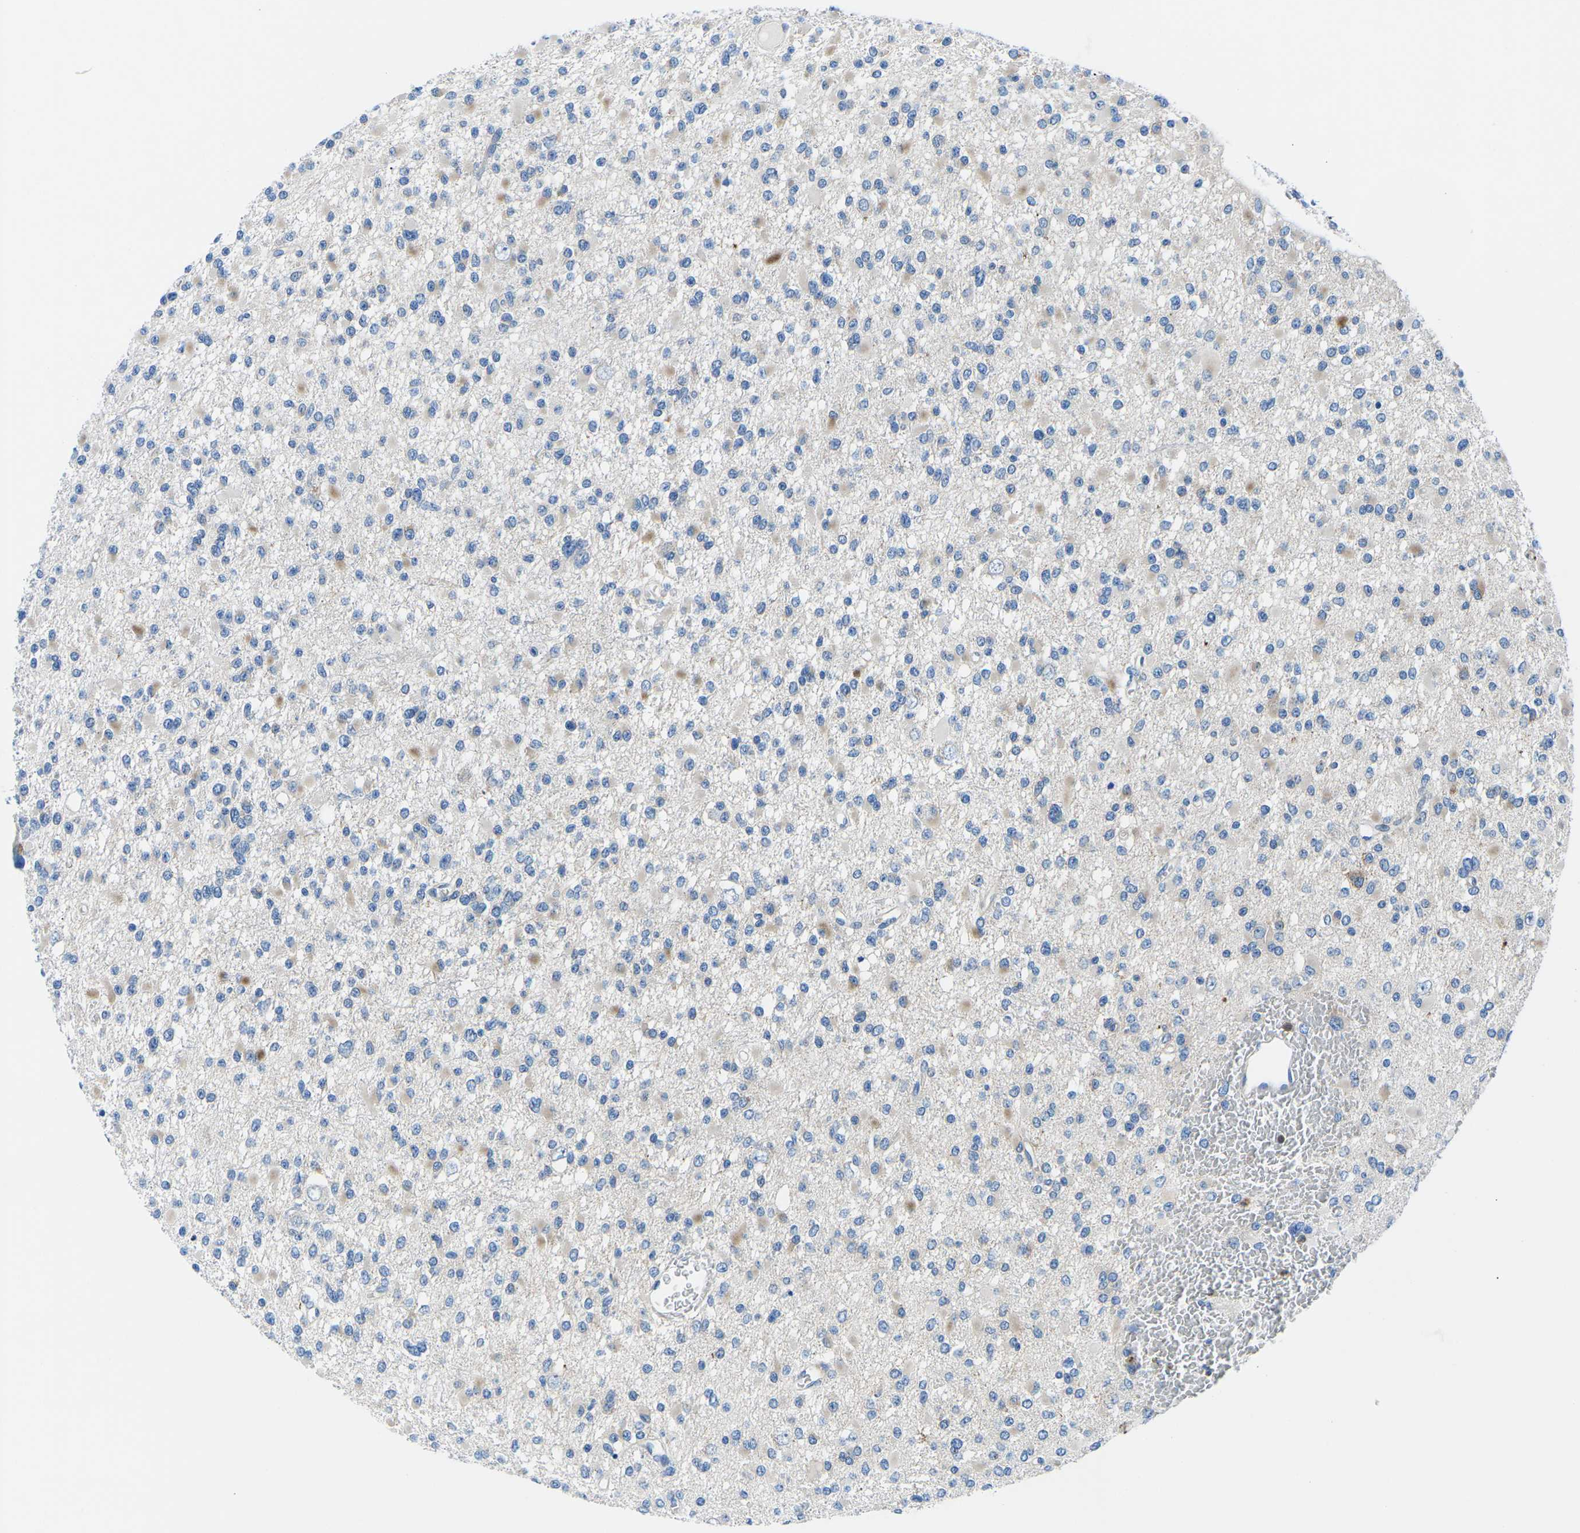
{"staining": {"intensity": "negative", "quantity": "none", "location": "none"}, "tissue": "glioma", "cell_type": "Tumor cells", "image_type": "cancer", "snomed": [{"axis": "morphology", "description": "Glioma, malignant, Low grade"}, {"axis": "topography", "description": "Brain"}], "caption": "Immunohistochemistry image of glioma stained for a protein (brown), which reveals no expression in tumor cells.", "gene": "MC4R", "patient": {"sex": "female", "age": 22}}